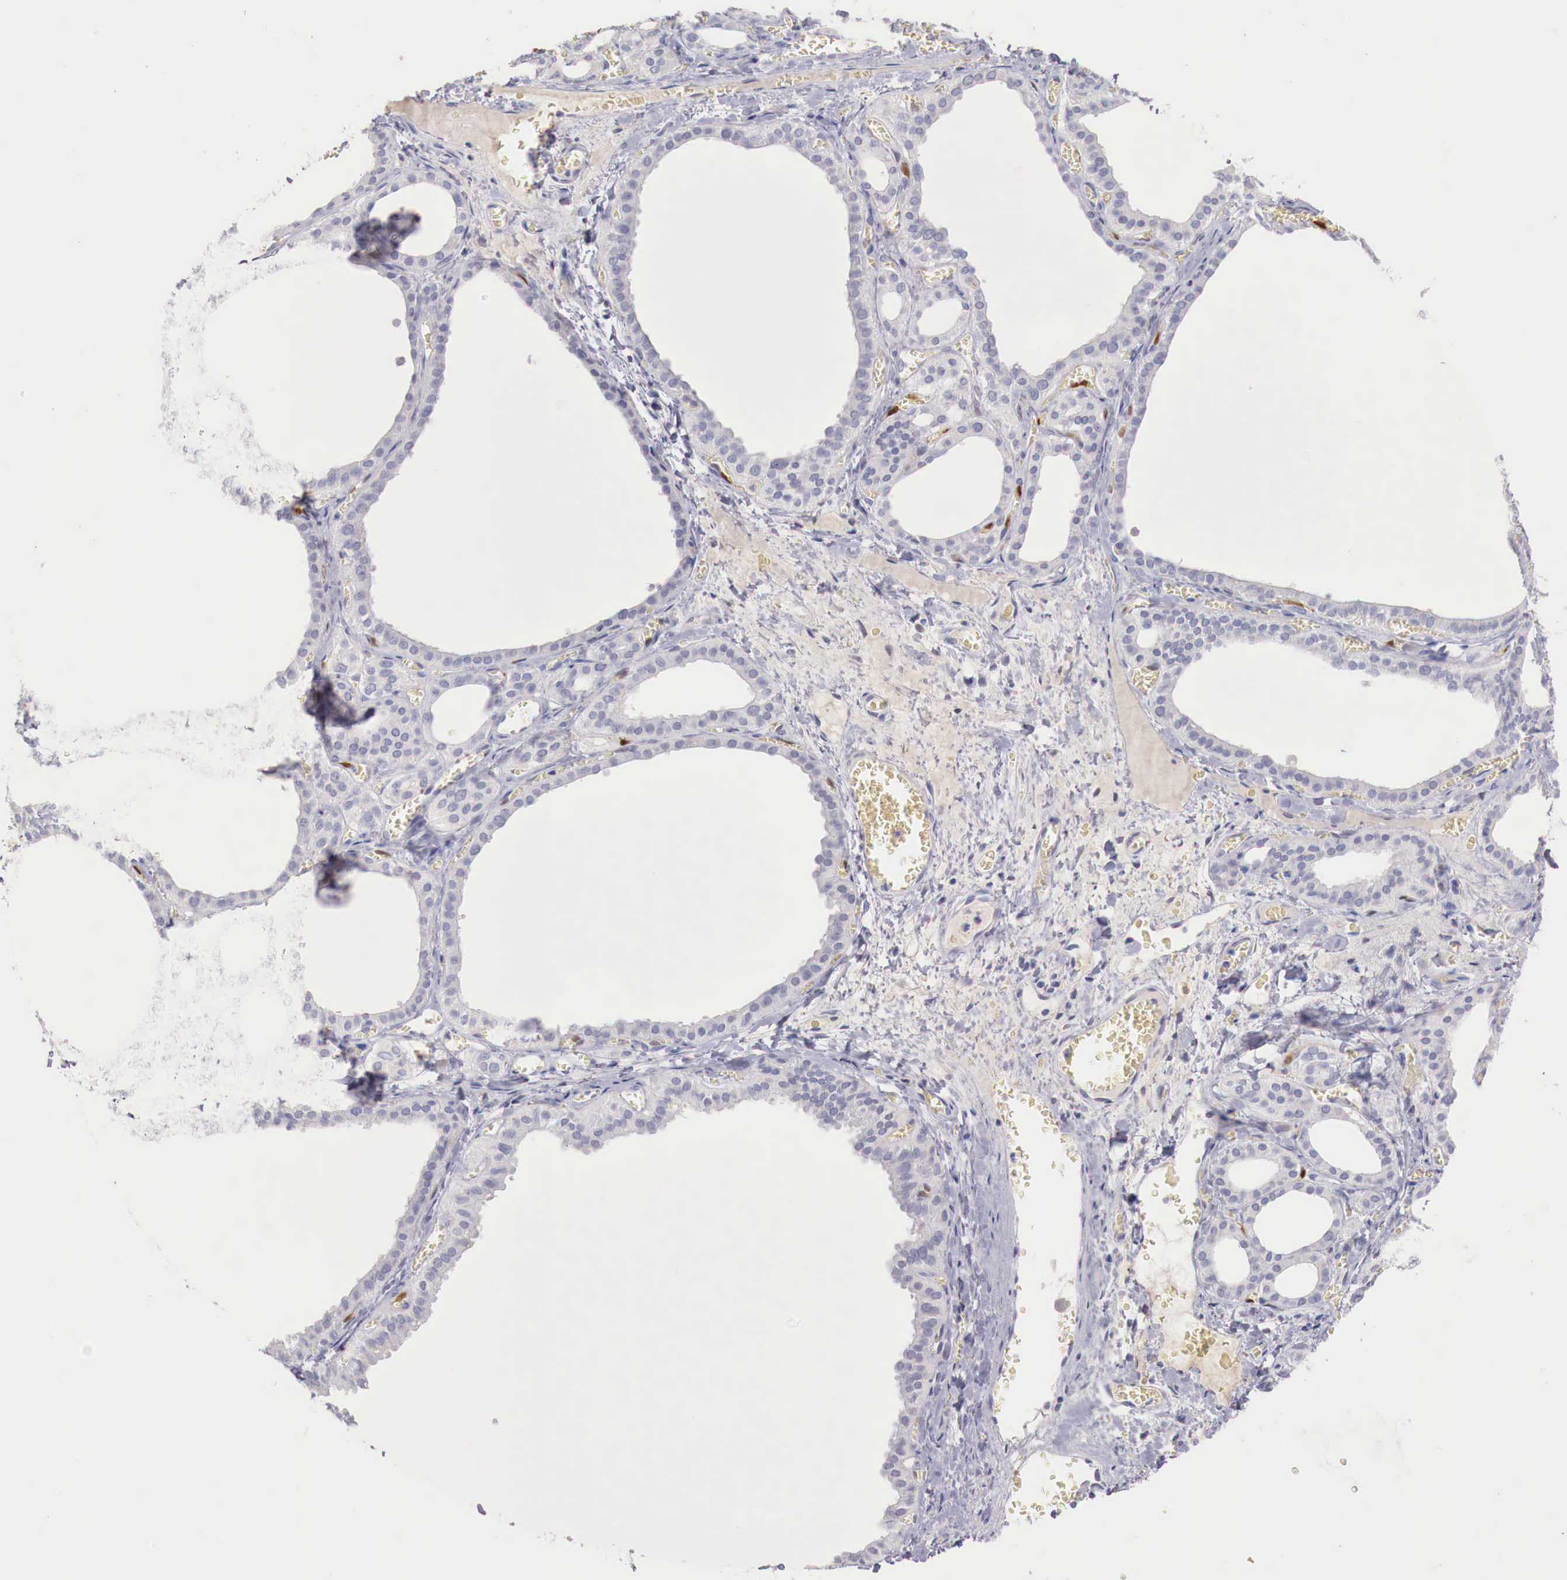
{"staining": {"intensity": "negative", "quantity": "none", "location": "none"}, "tissue": "thyroid gland", "cell_type": "Glandular cells", "image_type": "normal", "snomed": [{"axis": "morphology", "description": "Normal tissue, NOS"}, {"axis": "topography", "description": "Thyroid gland"}], "caption": "Histopathology image shows no protein positivity in glandular cells of benign thyroid gland. (Stains: DAB IHC with hematoxylin counter stain, Microscopy: brightfield microscopy at high magnification).", "gene": "ITIH6", "patient": {"sex": "female", "age": 55}}